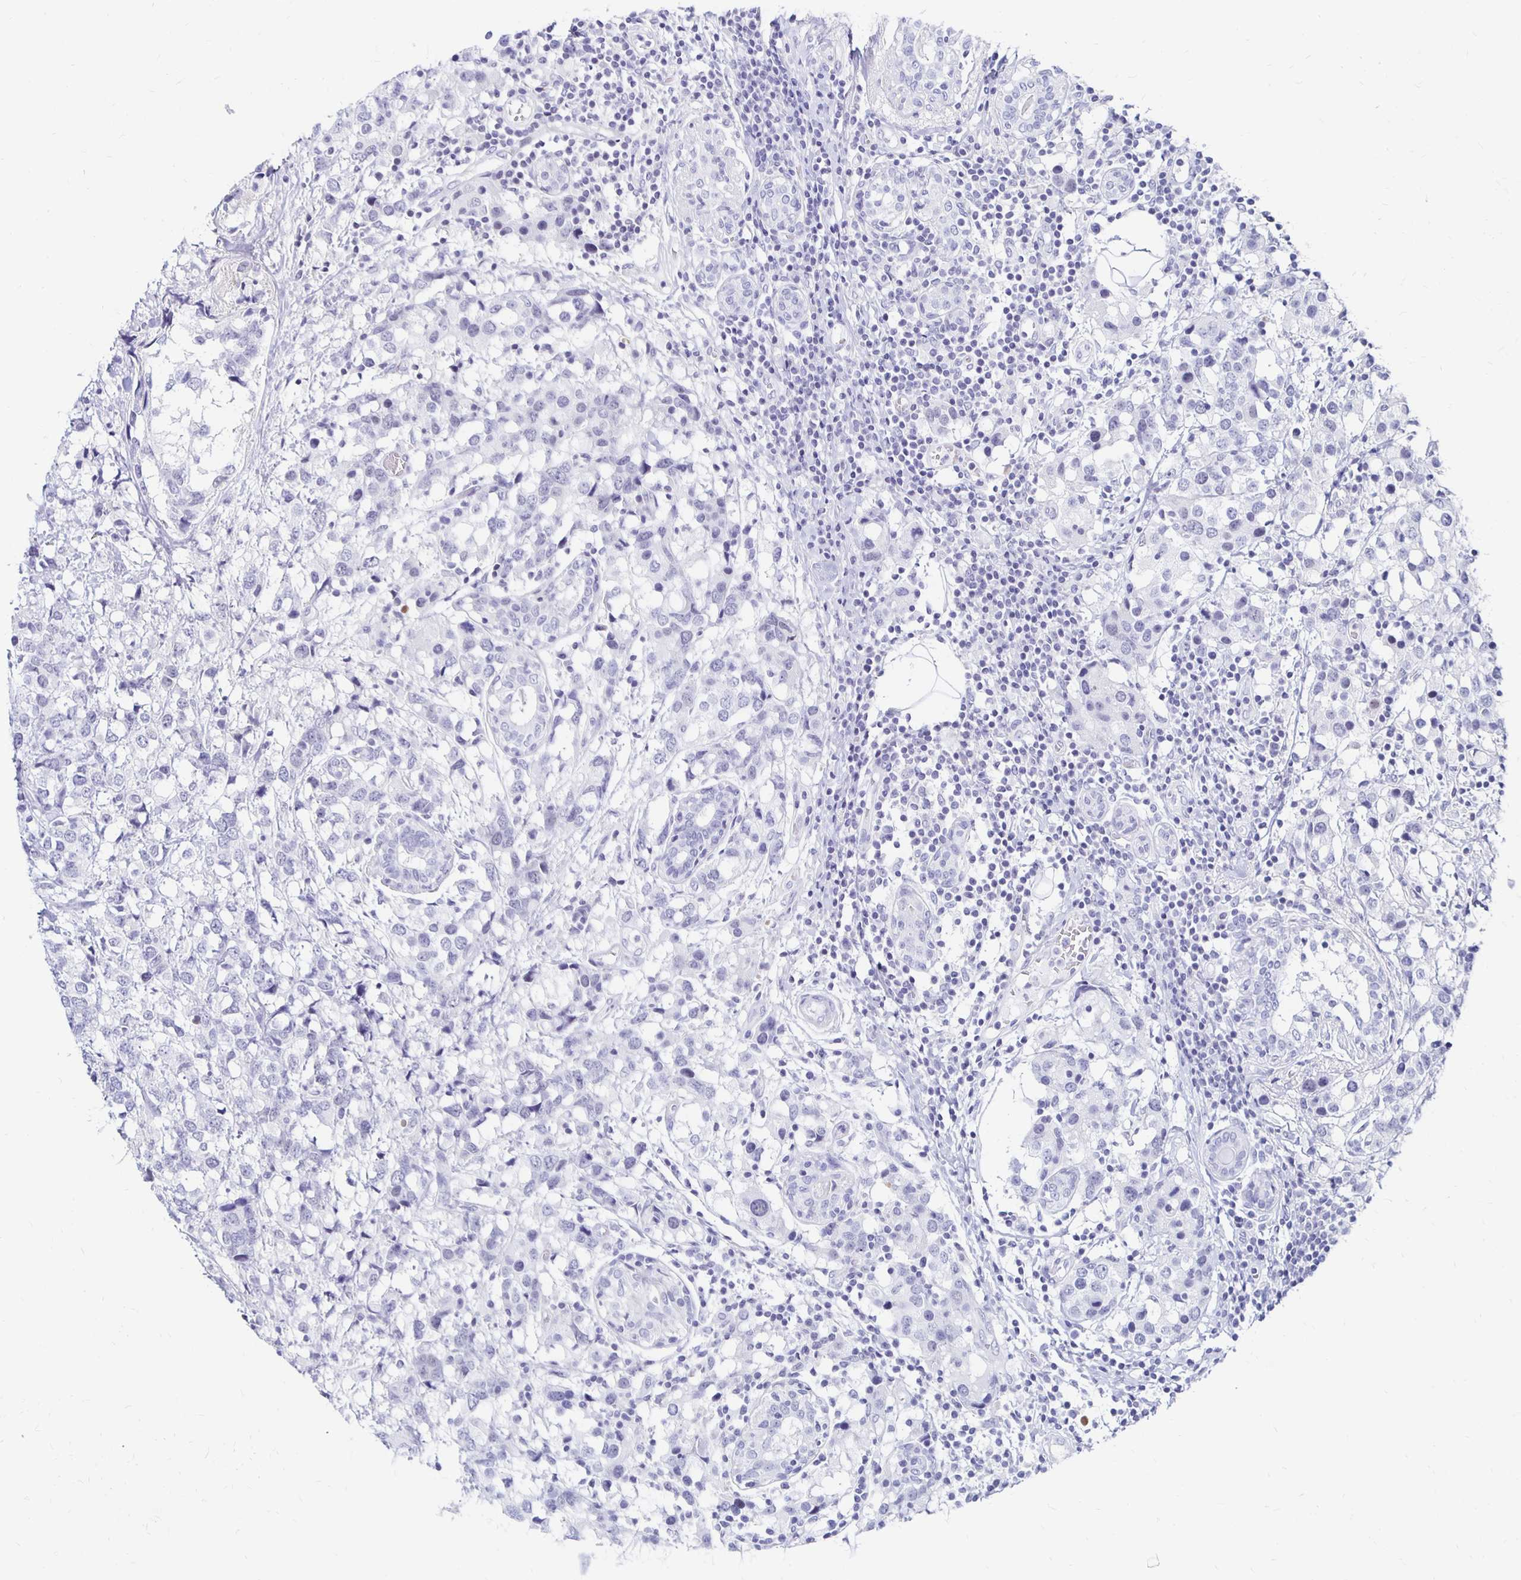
{"staining": {"intensity": "negative", "quantity": "none", "location": "none"}, "tissue": "breast cancer", "cell_type": "Tumor cells", "image_type": "cancer", "snomed": [{"axis": "morphology", "description": "Lobular carcinoma"}, {"axis": "topography", "description": "Breast"}], "caption": "The photomicrograph reveals no significant expression in tumor cells of lobular carcinoma (breast). (DAB (3,3'-diaminobenzidine) IHC with hematoxylin counter stain).", "gene": "SYT2", "patient": {"sex": "female", "age": 59}}